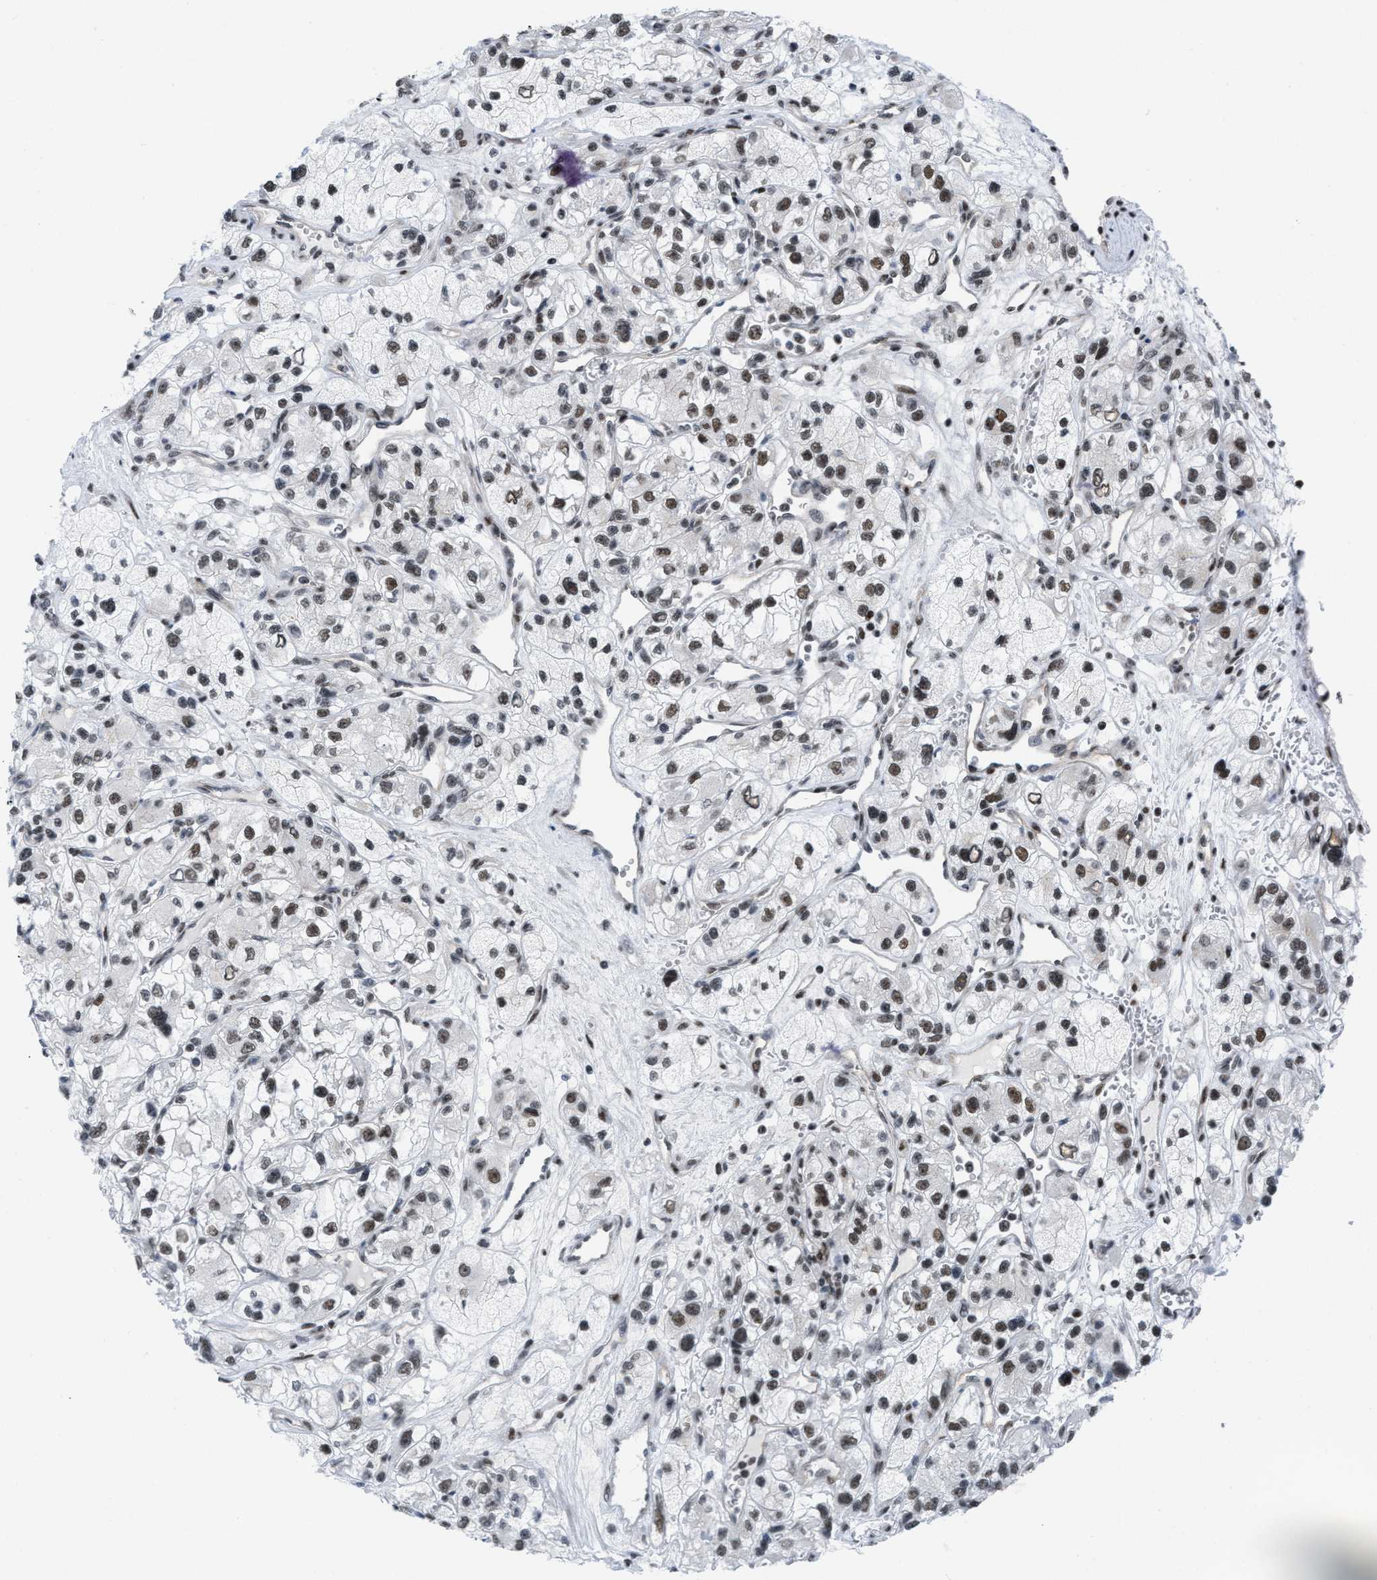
{"staining": {"intensity": "moderate", "quantity": ">75%", "location": "nuclear"}, "tissue": "renal cancer", "cell_type": "Tumor cells", "image_type": "cancer", "snomed": [{"axis": "morphology", "description": "Adenocarcinoma, NOS"}, {"axis": "topography", "description": "Kidney"}], "caption": "Renal cancer (adenocarcinoma) stained with a brown dye demonstrates moderate nuclear positive positivity in about >75% of tumor cells.", "gene": "MIER1", "patient": {"sex": "female", "age": 57}}